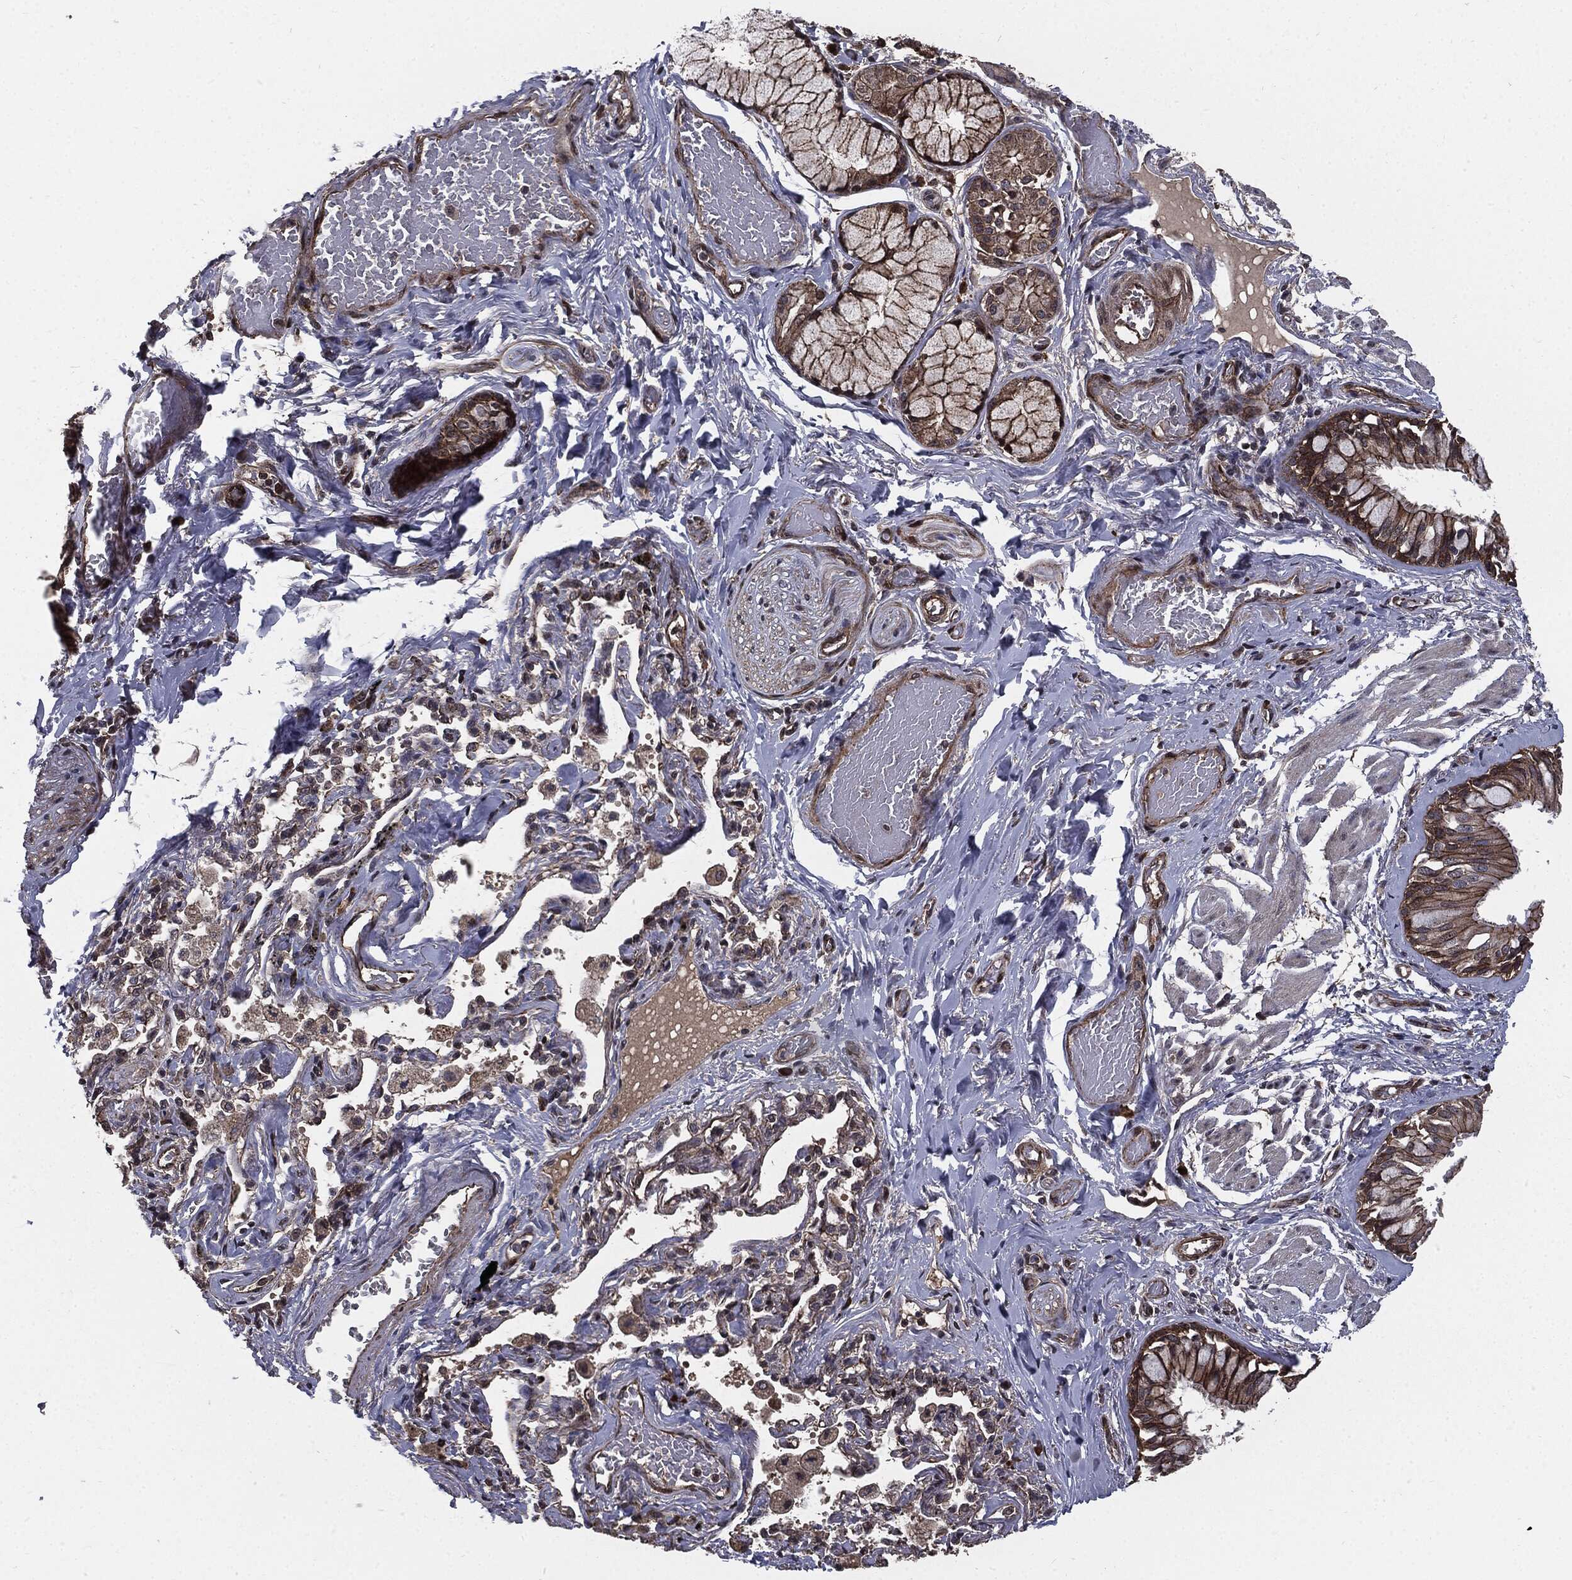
{"staining": {"intensity": "strong", "quantity": ">75%", "location": "cytoplasmic/membranous"}, "tissue": "bronchus", "cell_type": "Respiratory epithelial cells", "image_type": "normal", "snomed": [{"axis": "morphology", "description": "Normal tissue, NOS"}, {"axis": "topography", "description": "Bronchus"}, {"axis": "topography", "description": "Lung"}], "caption": "Strong cytoplasmic/membranous staining is present in about >75% of respiratory epithelial cells in normal bronchus.", "gene": "PTPA", "patient": {"sex": "female", "age": 57}}